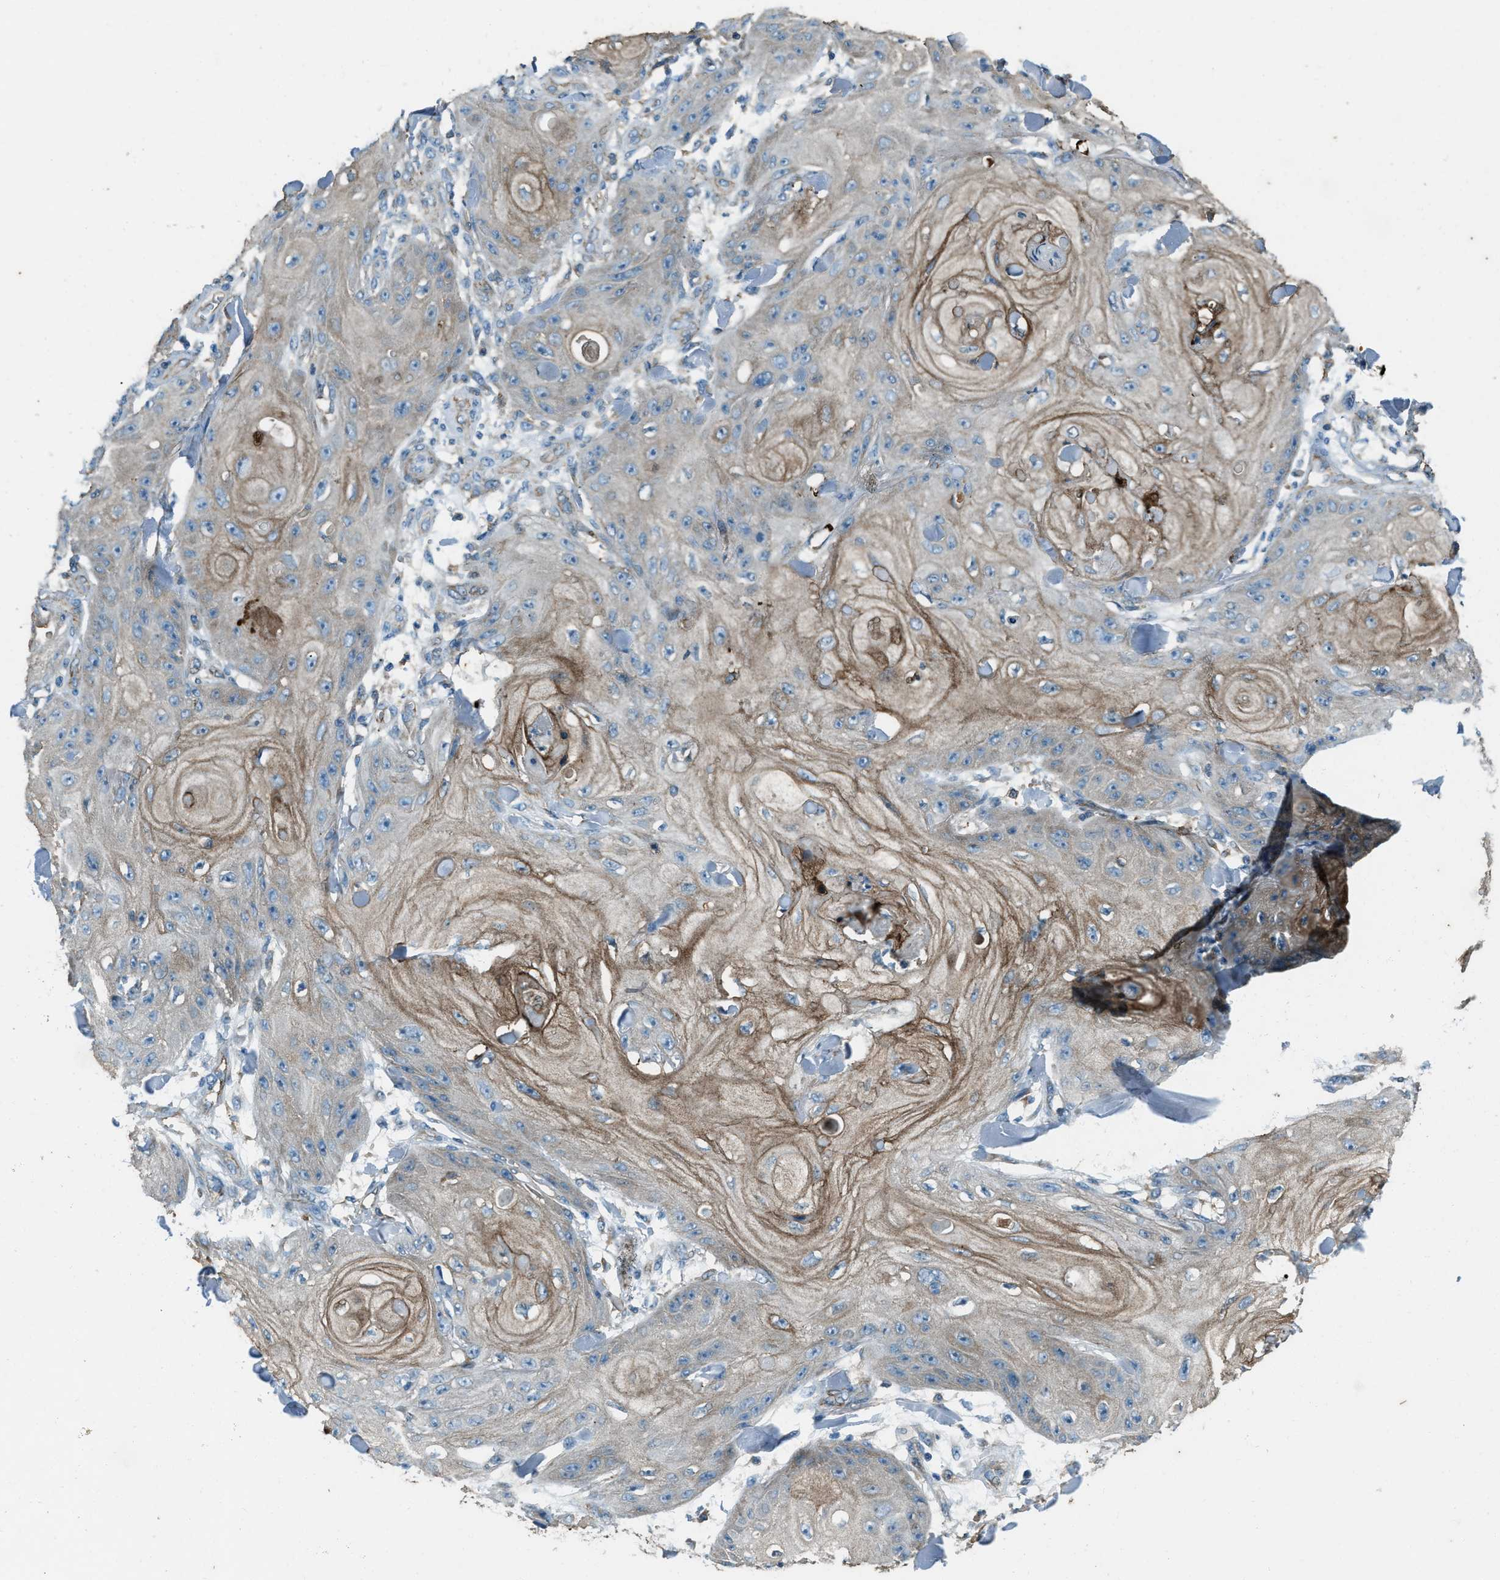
{"staining": {"intensity": "weak", "quantity": "<25%", "location": "cytoplasmic/membranous"}, "tissue": "skin cancer", "cell_type": "Tumor cells", "image_type": "cancer", "snomed": [{"axis": "morphology", "description": "Squamous cell carcinoma, NOS"}, {"axis": "topography", "description": "Skin"}], "caption": "DAB (3,3'-diaminobenzidine) immunohistochemical staining of squamous cell carcinoma (skin) reveals no significant positivity in tumor cells.", "gene": "SVIL", "patient": {"sex": "male", "age": 74}}